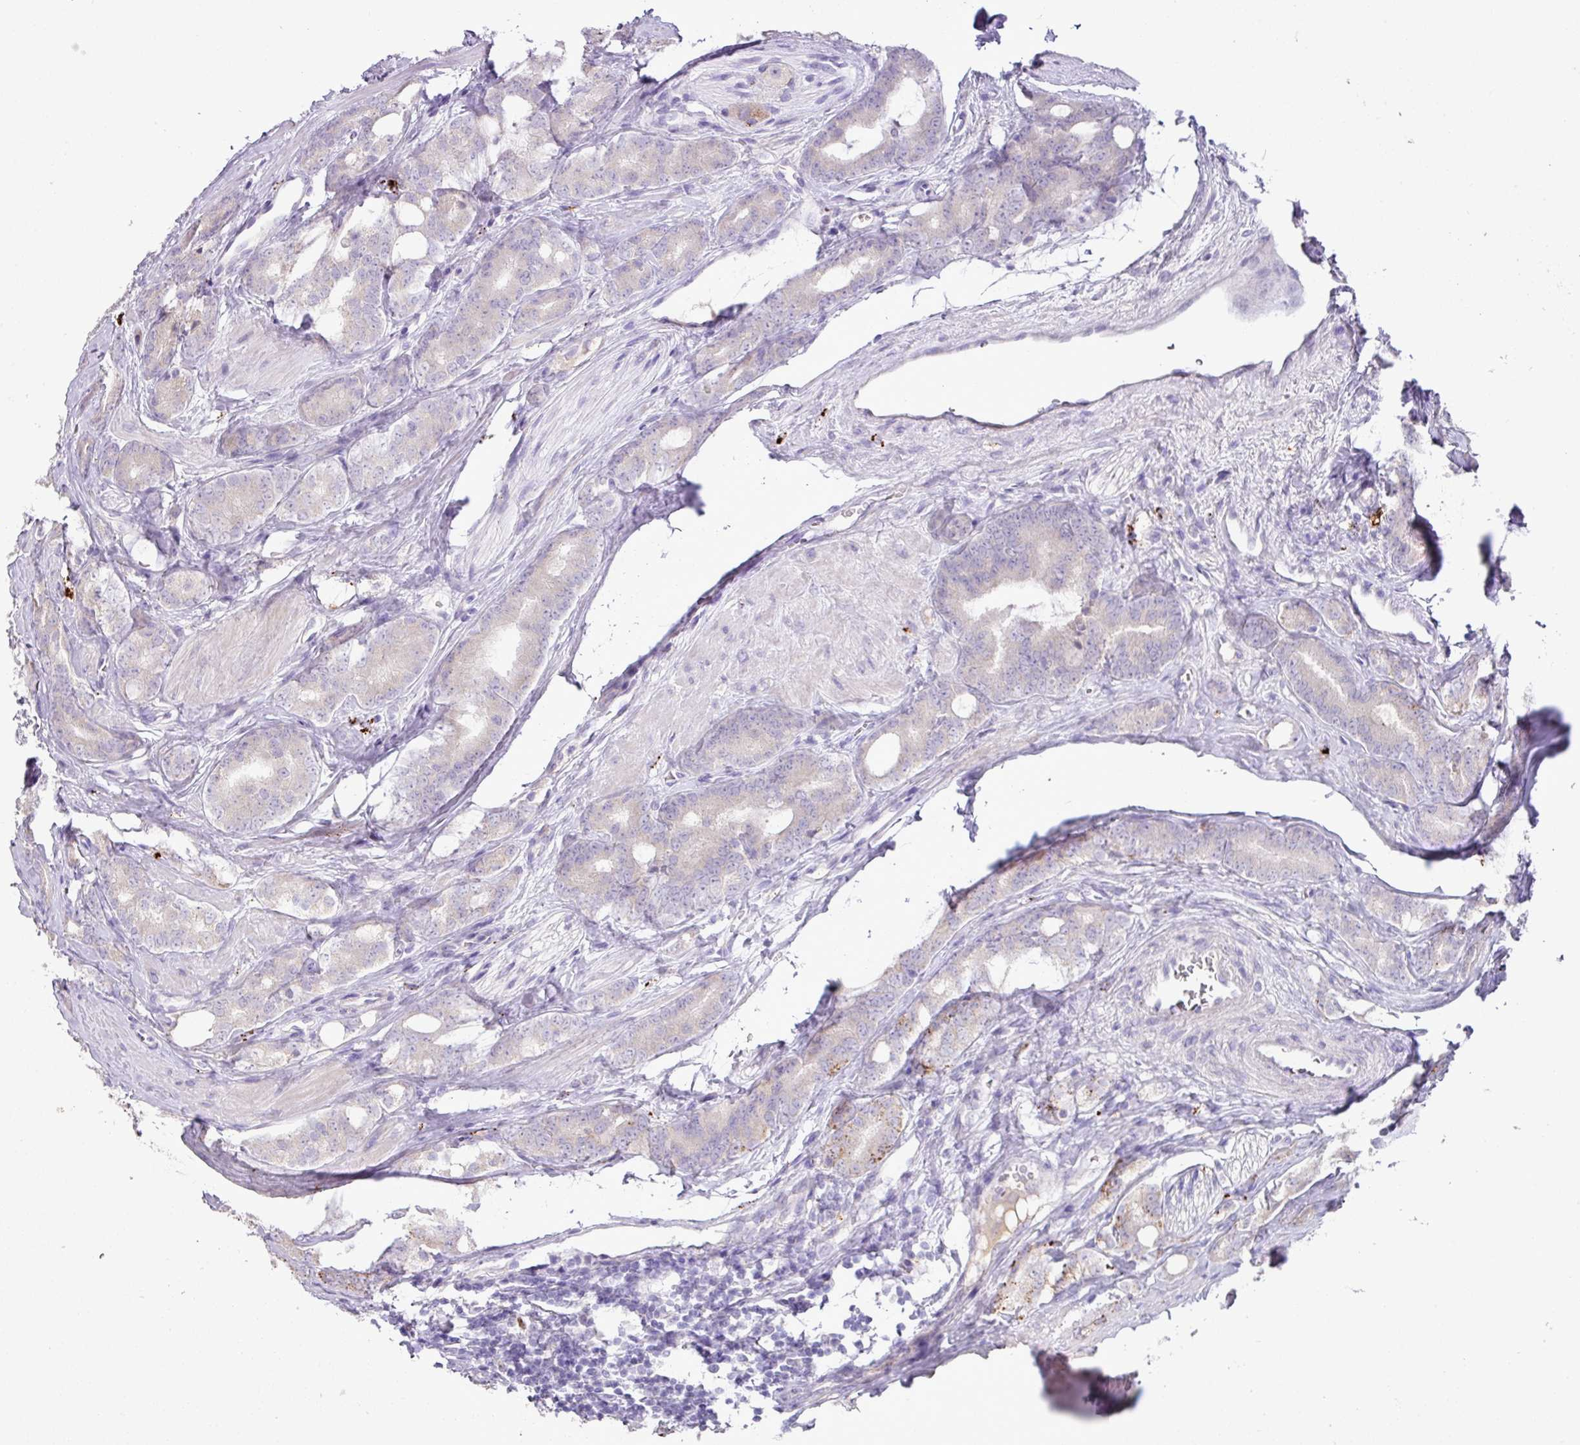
{"staining": {"intensity": "negative", "quantity": "none", "location": "none"}, "tissue": "prostate cancer", "cell_type": "Tumor cells", "image_type": "cancer", "snomed": [{"axis": "morphology", "description": "Adenocarcinoma, High grade"}, {"axis": "topography", "description": "Prostate"}], "caption": "High-grade adenocarcinoma (prostate) was stained to show a protein in brown. There is no significant staining in tumor cells. (Brightfield microscopy of DAB immunohistochemistry at high magnification).", "gene": "PLEKHH3", "patient": {"sex": "male", "age": 62}}